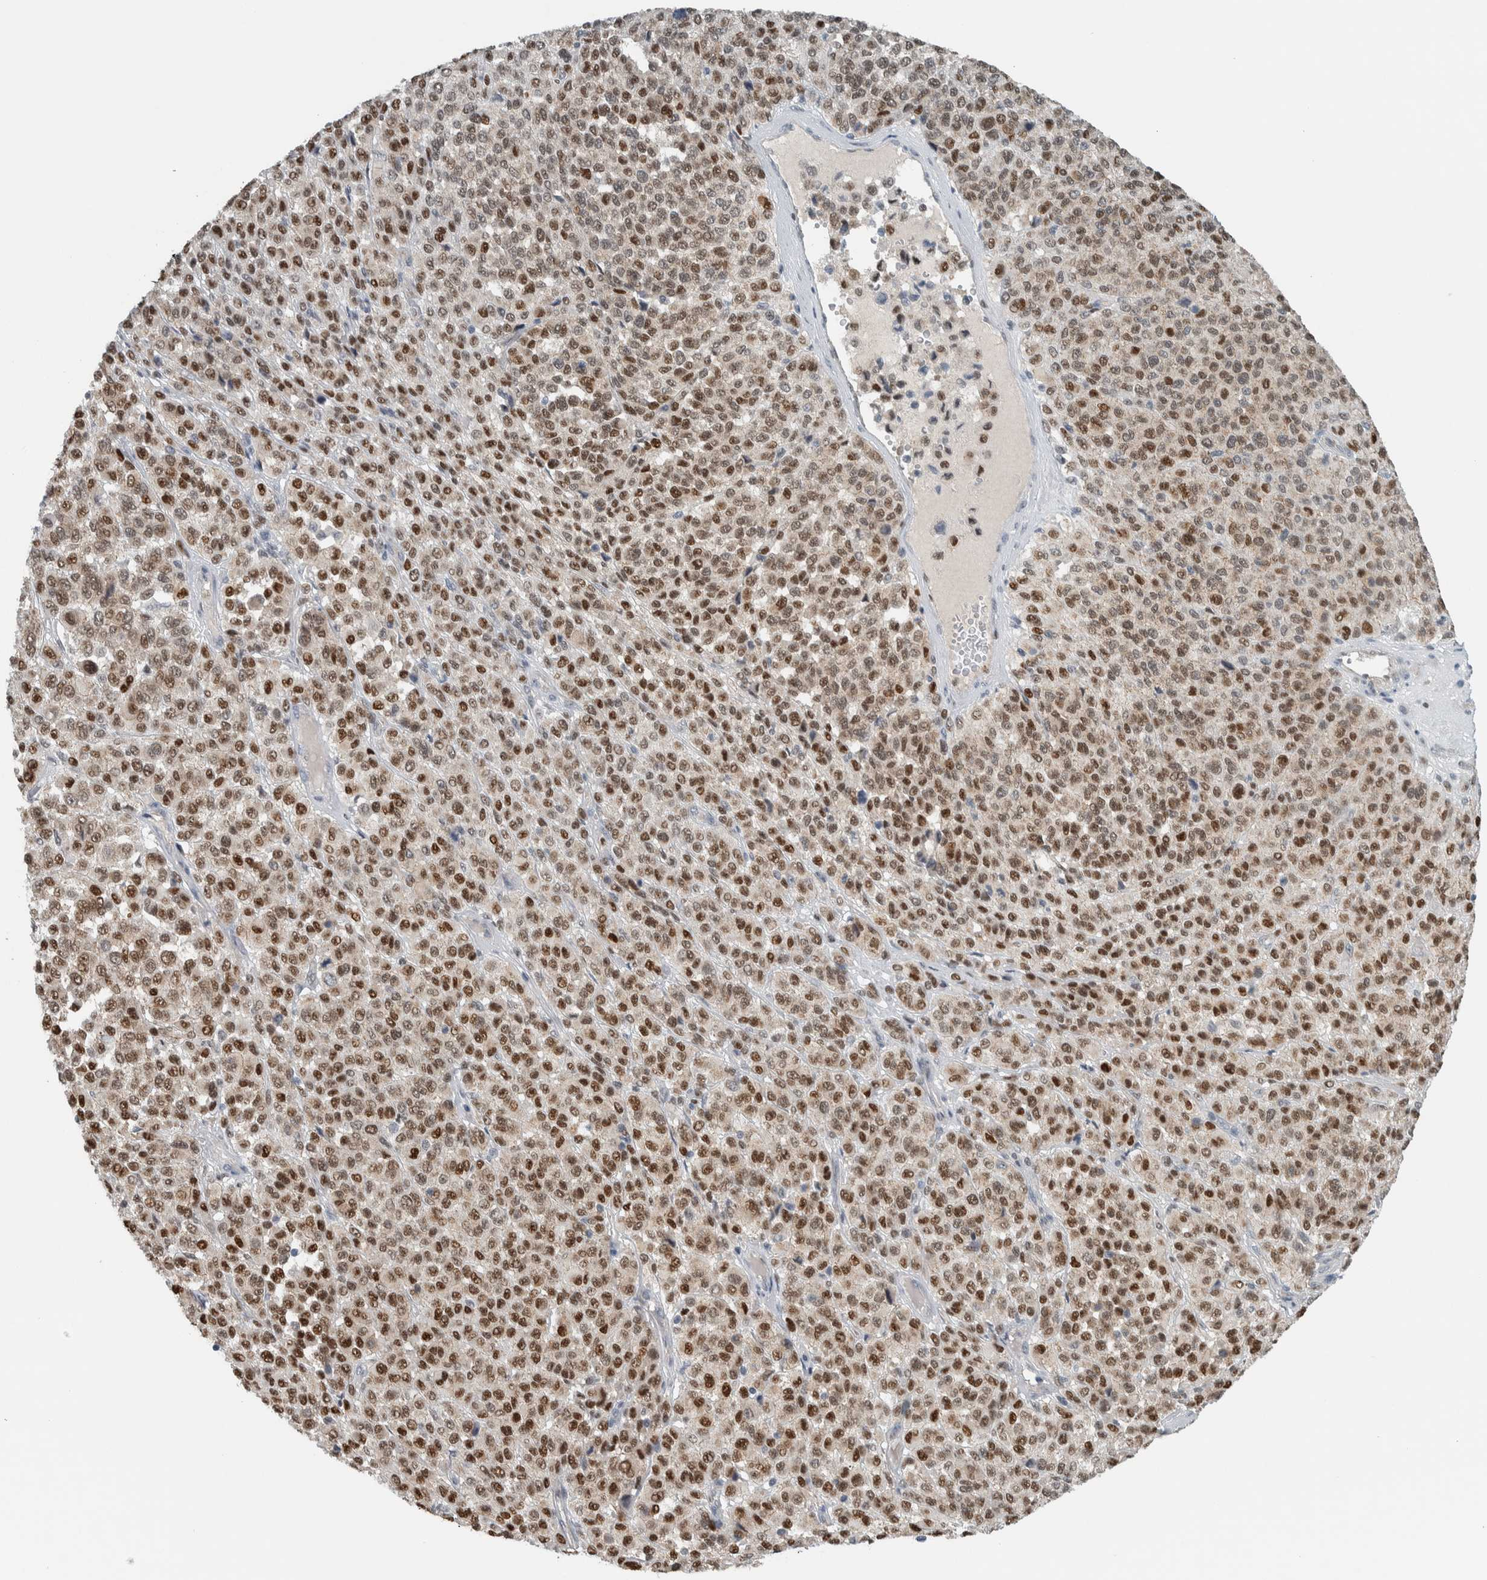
{"staining": {"intensity": "strong", "quantity": ">75%", "location": "nuclear"}, "tissue": "melanoma", "cell_type": "Tumor cells", "image_type": "cancer", "snomed": [{"axis": "morphology", "description": "Malignant melanoma, Metastatic site"}, {"axis": "topography", "description": "Pancreas"}], "caption": "Immunohistochemical staining of human malignant melanoma (metastatic site) demonstrates high levels of strong nuclear staining in about >75% of tumor cells.", "gene": "ADPRM", "patient": {"sex": "female", "age": 30}}